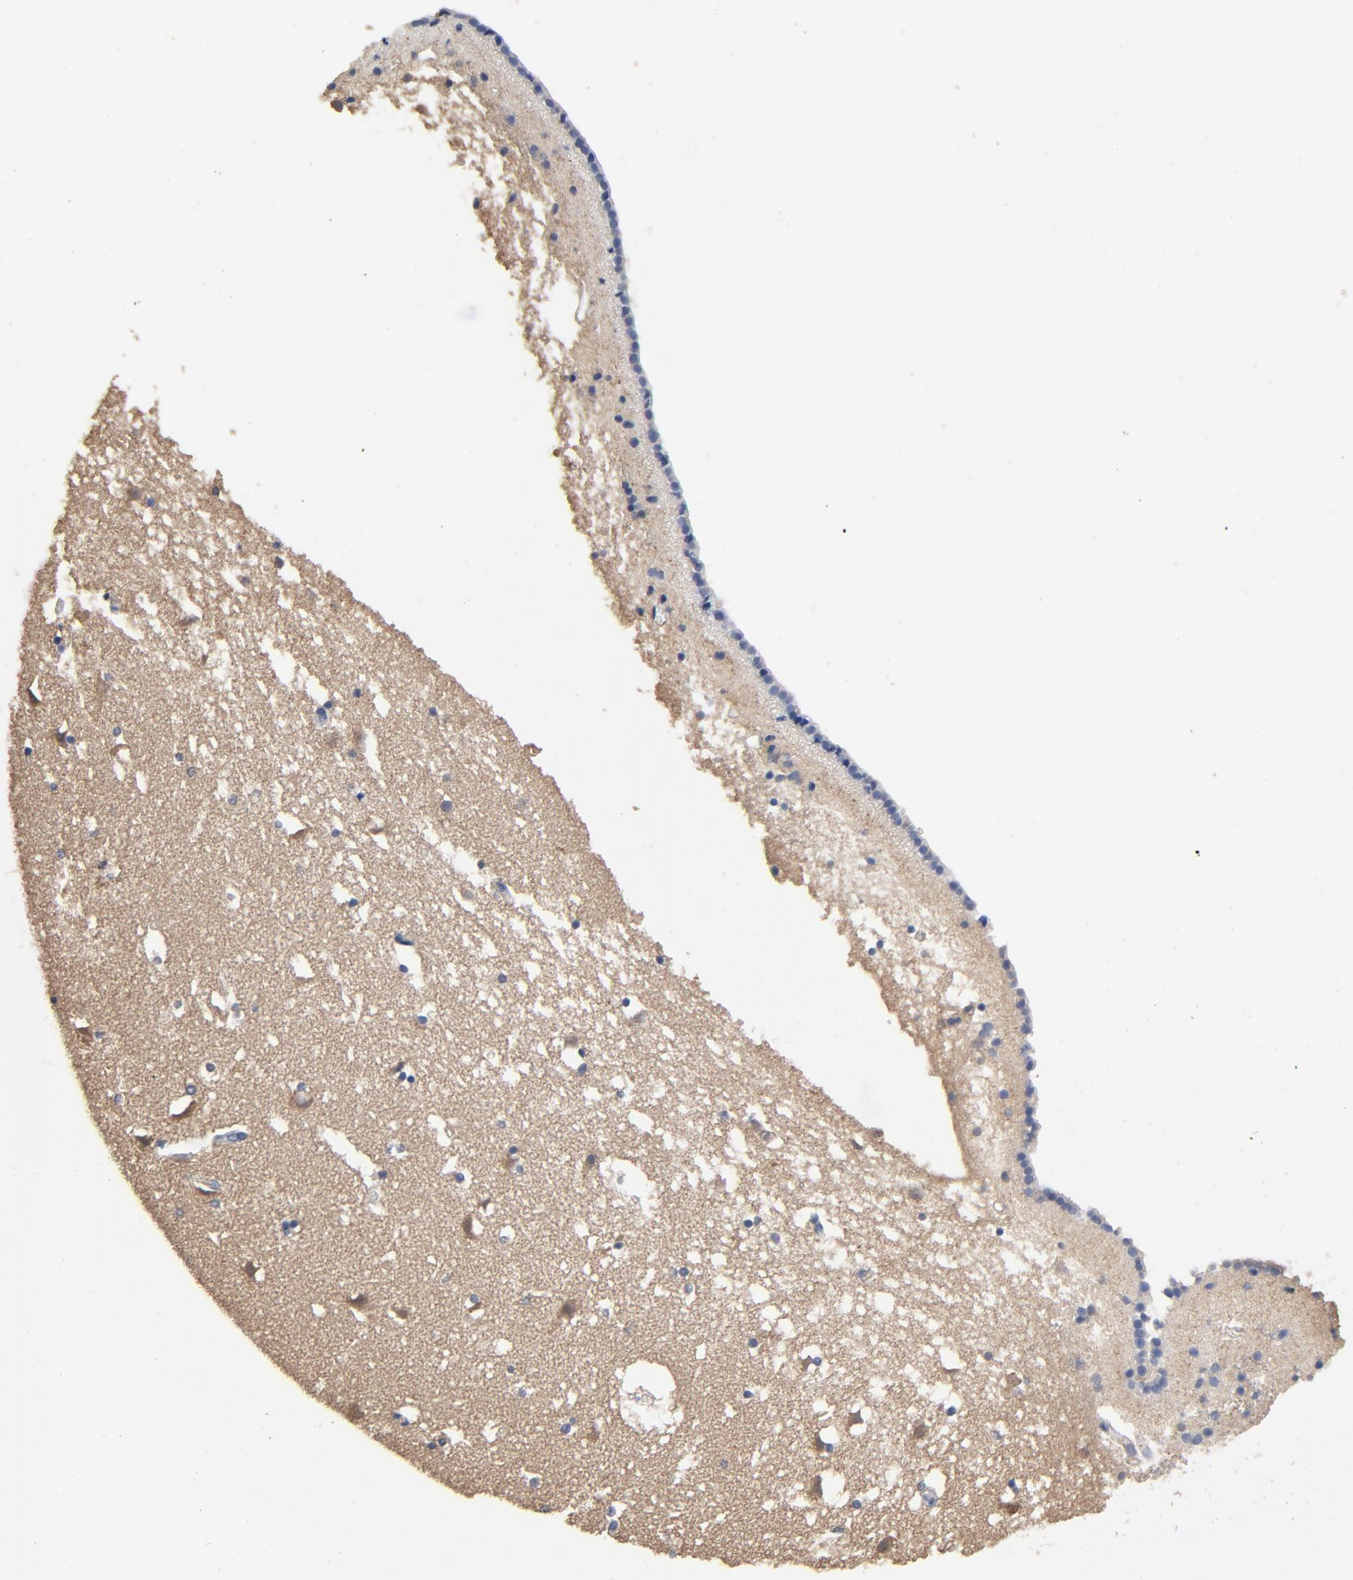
{"staining": {"intensity": "moderate", "quantity": "<25%", "location": "cytoplasmic/membranous"}, "tissue": "caudate", "cell_type": "Glial cells", "image_type": "normal", "snomed": [{"axis": "morphology", "description": "Normal tissue, NOS"}, {"axis": "topography", "description": "Lateral ventricle wall"}], "caption": "Moderate cytoplasmic/membranous expression for a protein is identified in approximately <25% of glial cells of unremarkable caudate using immunohistochemistry (IHC).", "gene": "DYNLT3", "patient": {"sex": "male", "age": 45}}